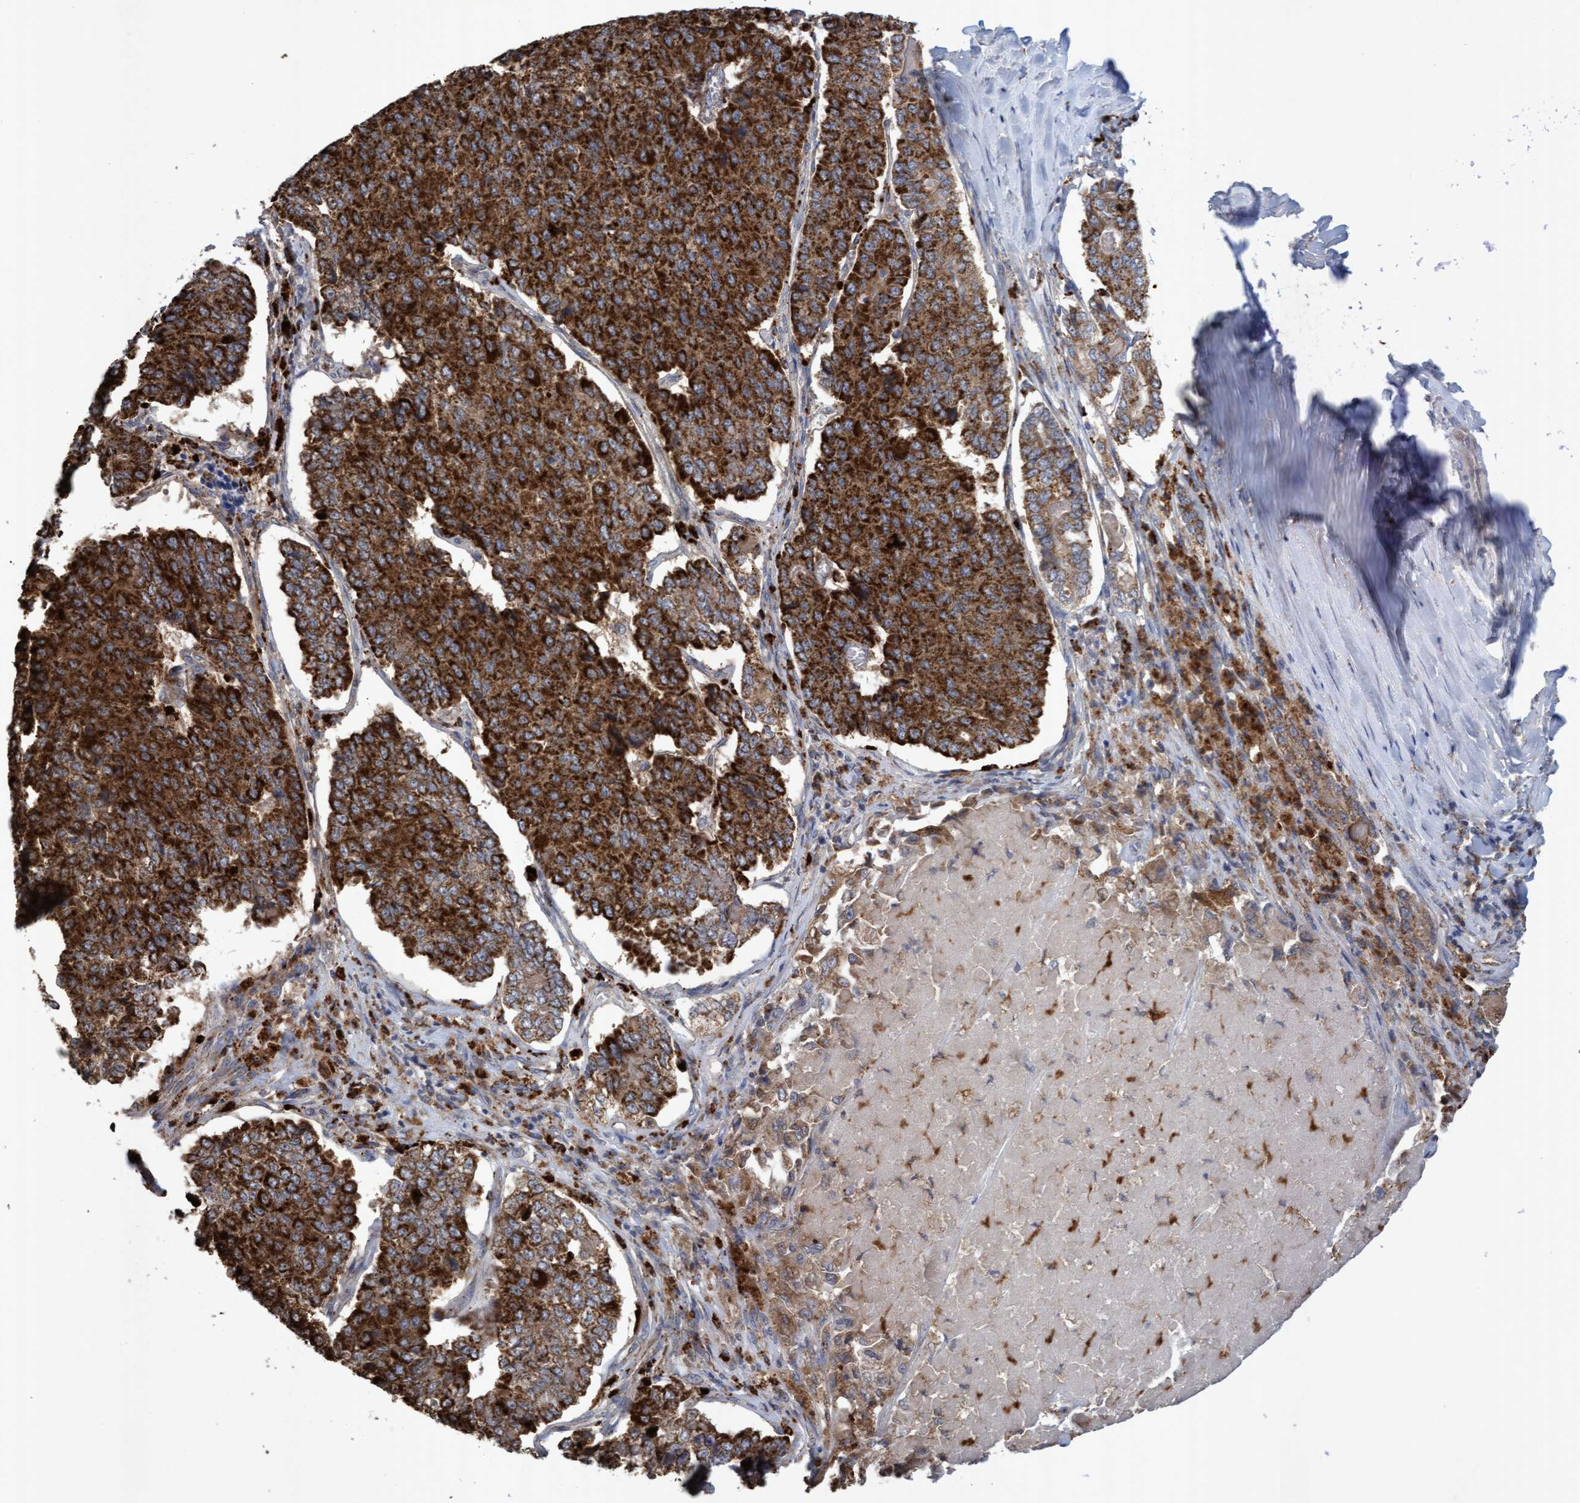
{"staining": {"intensity": "strong", "quantity": ">75%", "location": "cytoplasmic/membranous"}, "tissue": "pancreatic cancer", "cell_type": "Tumor cells", "image_type": "cancer", "snomed": [{"axis": "morphology", "description": "Adenocarcinoma, NOS"}, {"axis": "topography", "description": "Pancreas"}], "caption": "Immunohistochemistry (DAB (3,3'-diaminobenzidine)) staining of pancreatic adenocarcinoma demonstrates strong cytoplasmic/membranous protein expression in approximately >75% of tumor cells. Nuclei are stained in blue.", "gene": "ATPAF2", "patient": {"sex": "male", "age": 50}}